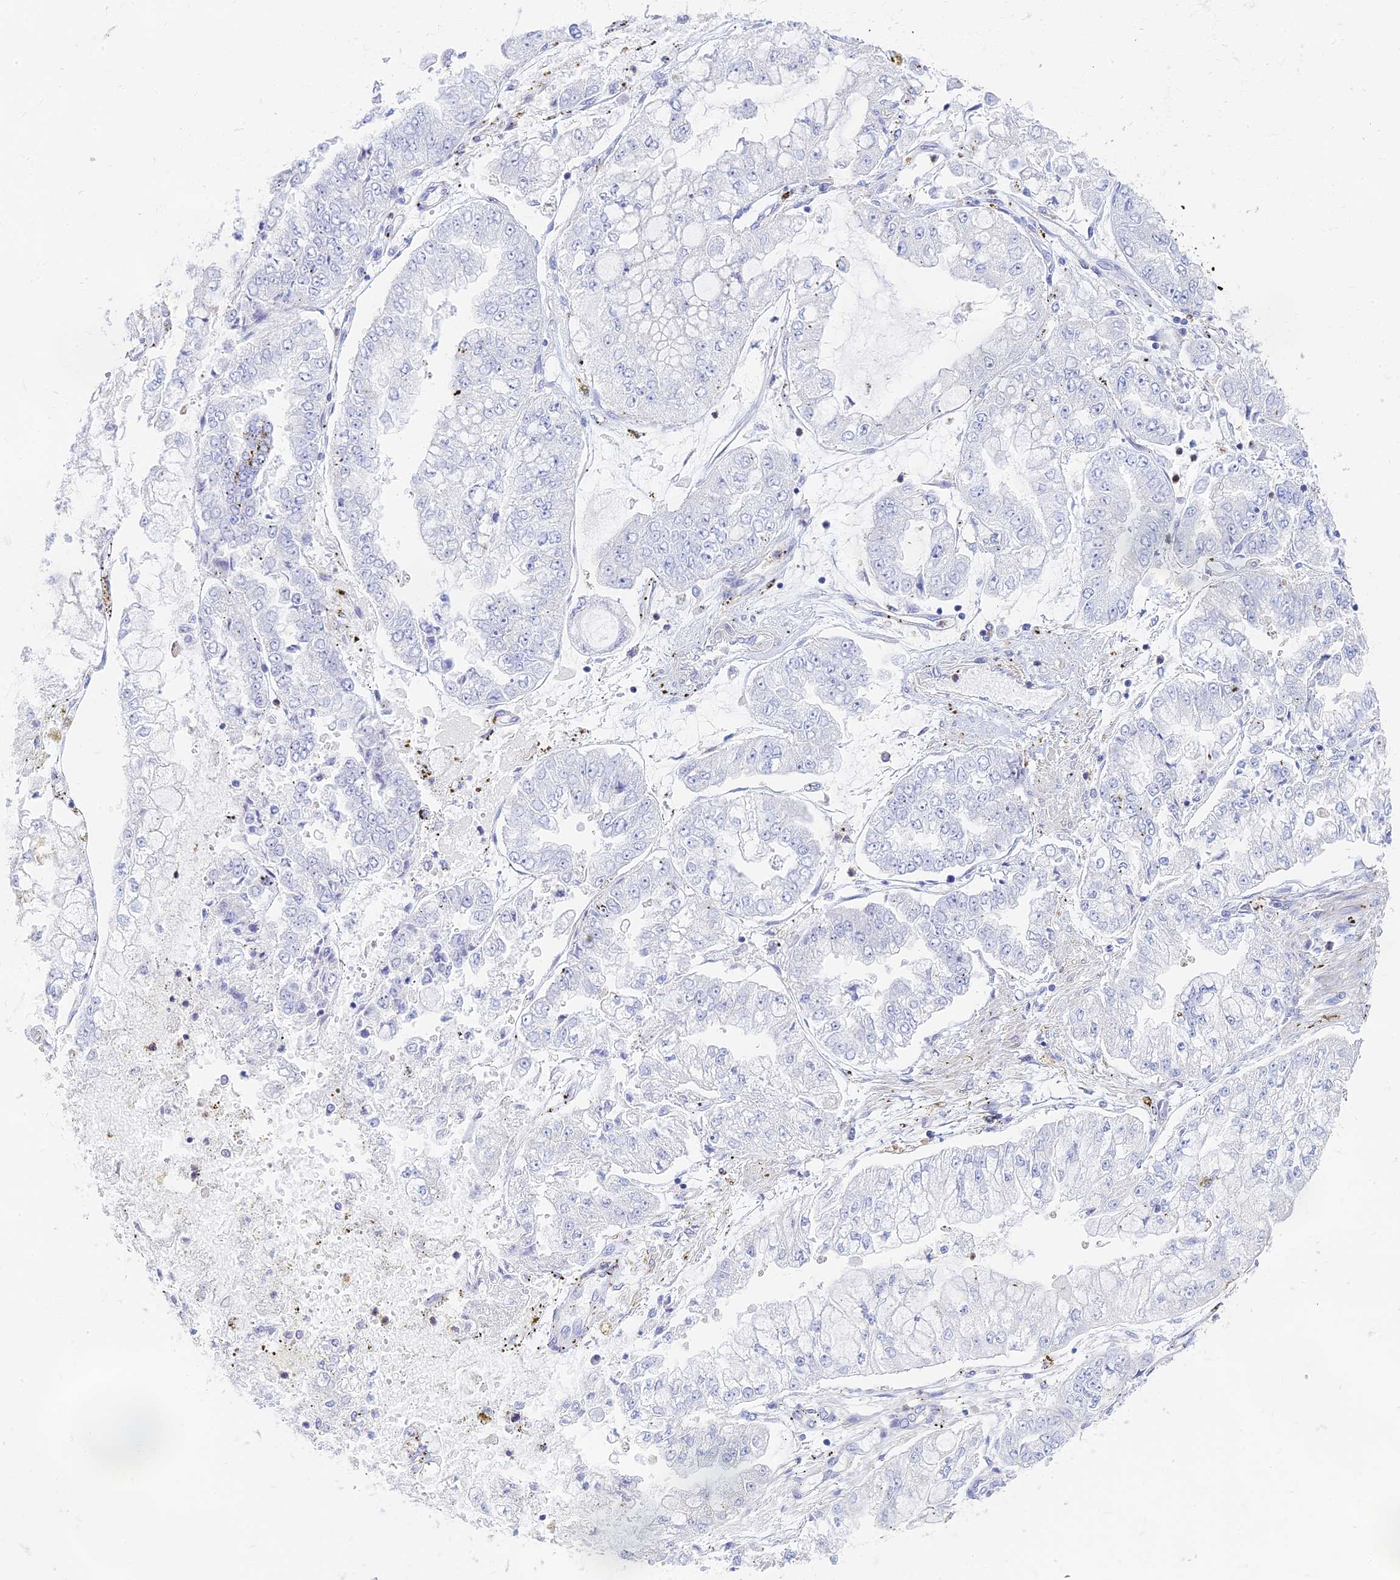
{"staining": {"intensity": "negative", "quantity": "none", "location": "none"}, "tissue": "stomach cancer", "cell_type": "Tumor cells", "image_type": "cancer", "snomed": [{"axis": "morphology", "description": "Adenocarcinoma, NOS"}, {"axis": "topography", "description": "Stomach"}], "caption": "Protein analysis of stomach adenocarcinoma exhibits no significant positivity in tumor cells. (Brightfield microscopy of DAB (3,3'-diaminobenzidine) immunohistochemistry at high magnification).", "gene": "STRN4", "patient": {"sex": "male", "age": 76}}